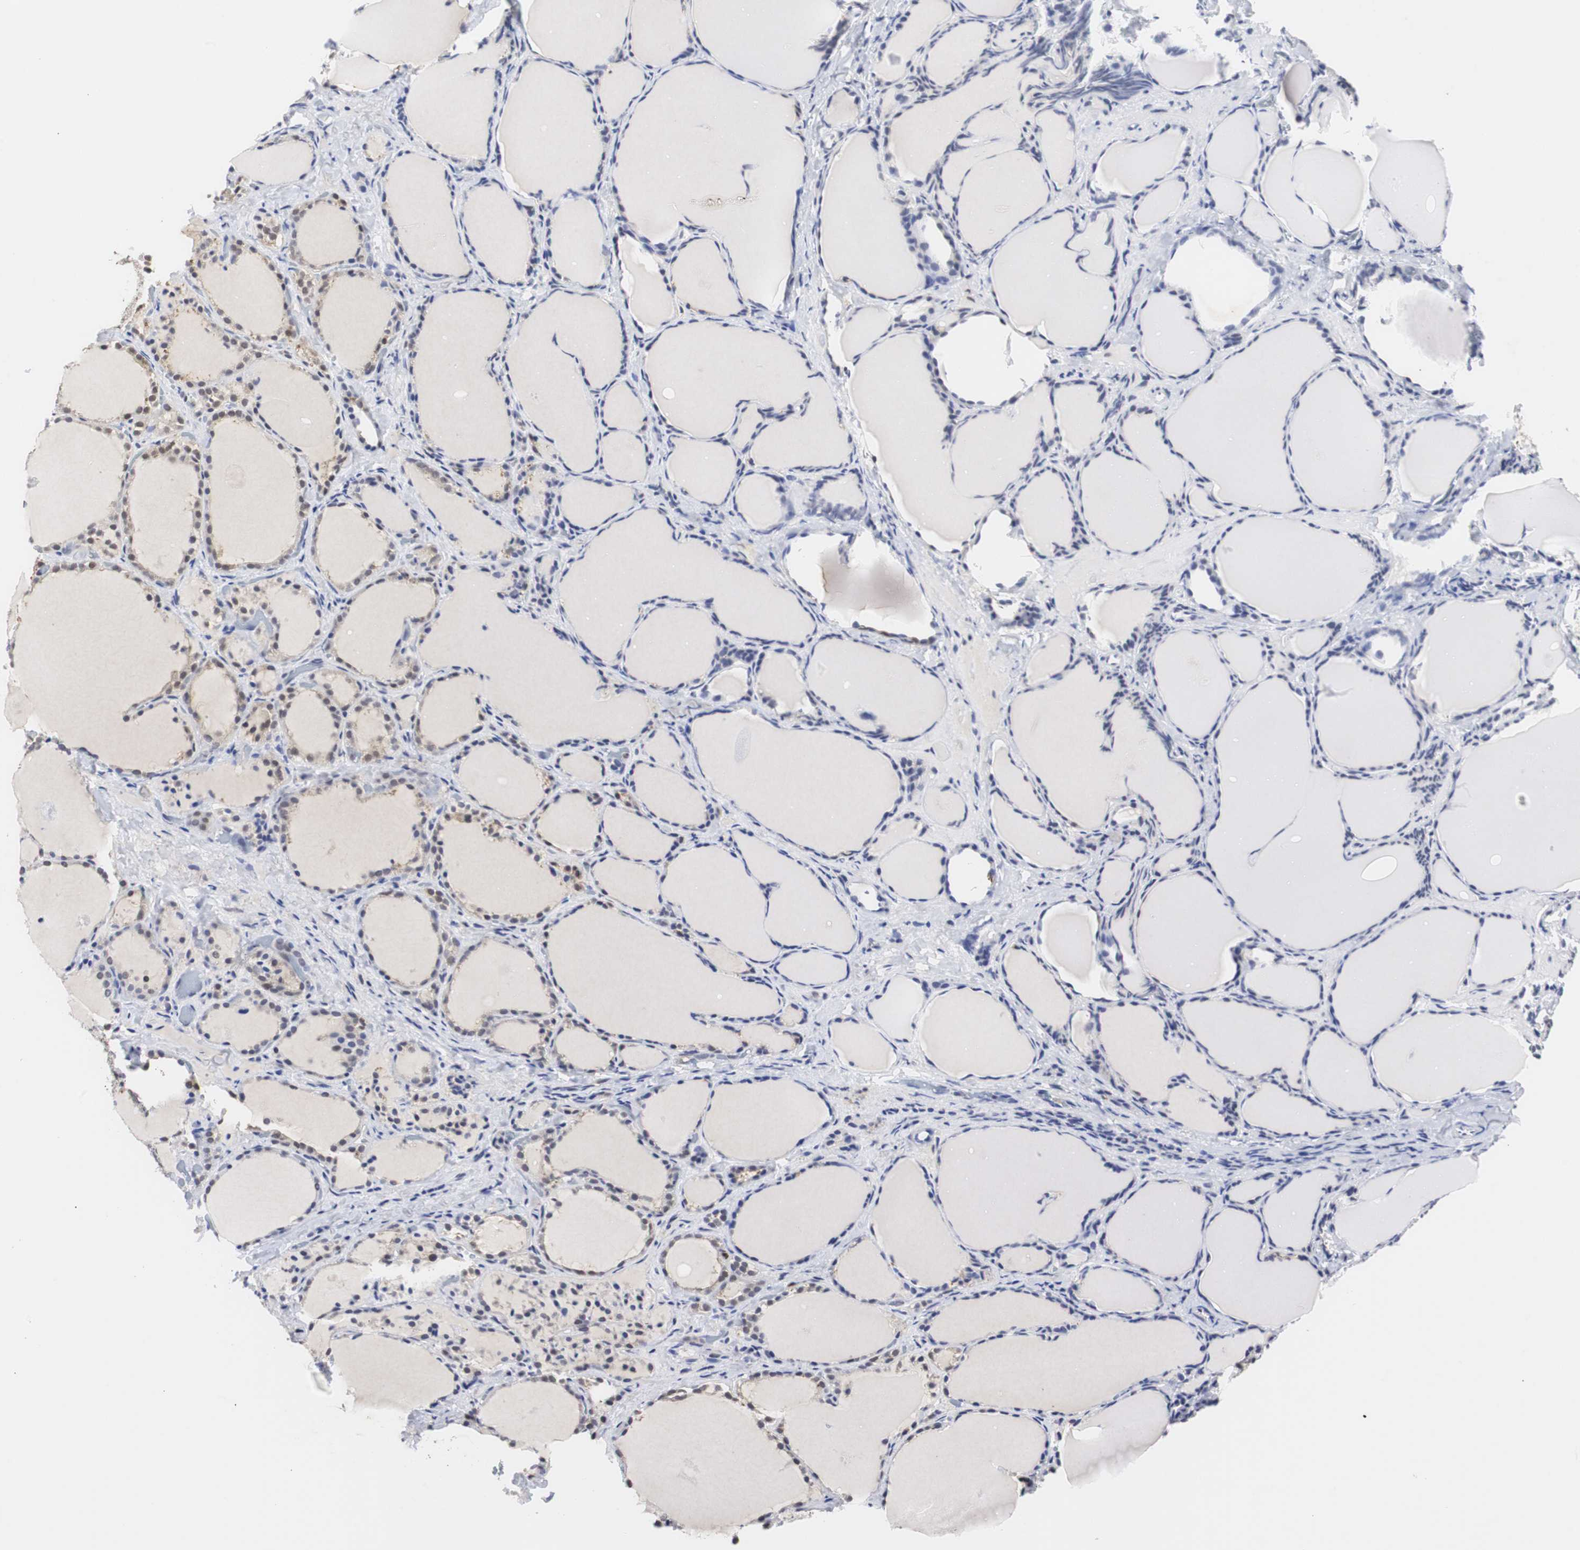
{"staining": {"intensity": "strong", "quantity": ">75%", "location": "nuclear"}, "tissue": "thyroid gland", "cell_type": "Glandular cells", "image_type": "normal", "snomed": [{"axis": "morphology", "description": "Normal tissue, NOS"}, {"axis": "morphology", "description": "Papillary adenocarcinoma, NOS"}, {"axis": "topography", "description": "Thyroid gland"}], "caption": "Brown immunohistochemical staining in benign human thyroid gland reveals strong nuclear expression in approximately >75% of glandular cells.", "gene": "ZFC3H1", "patient": {"sex": "female", "age": 30}}